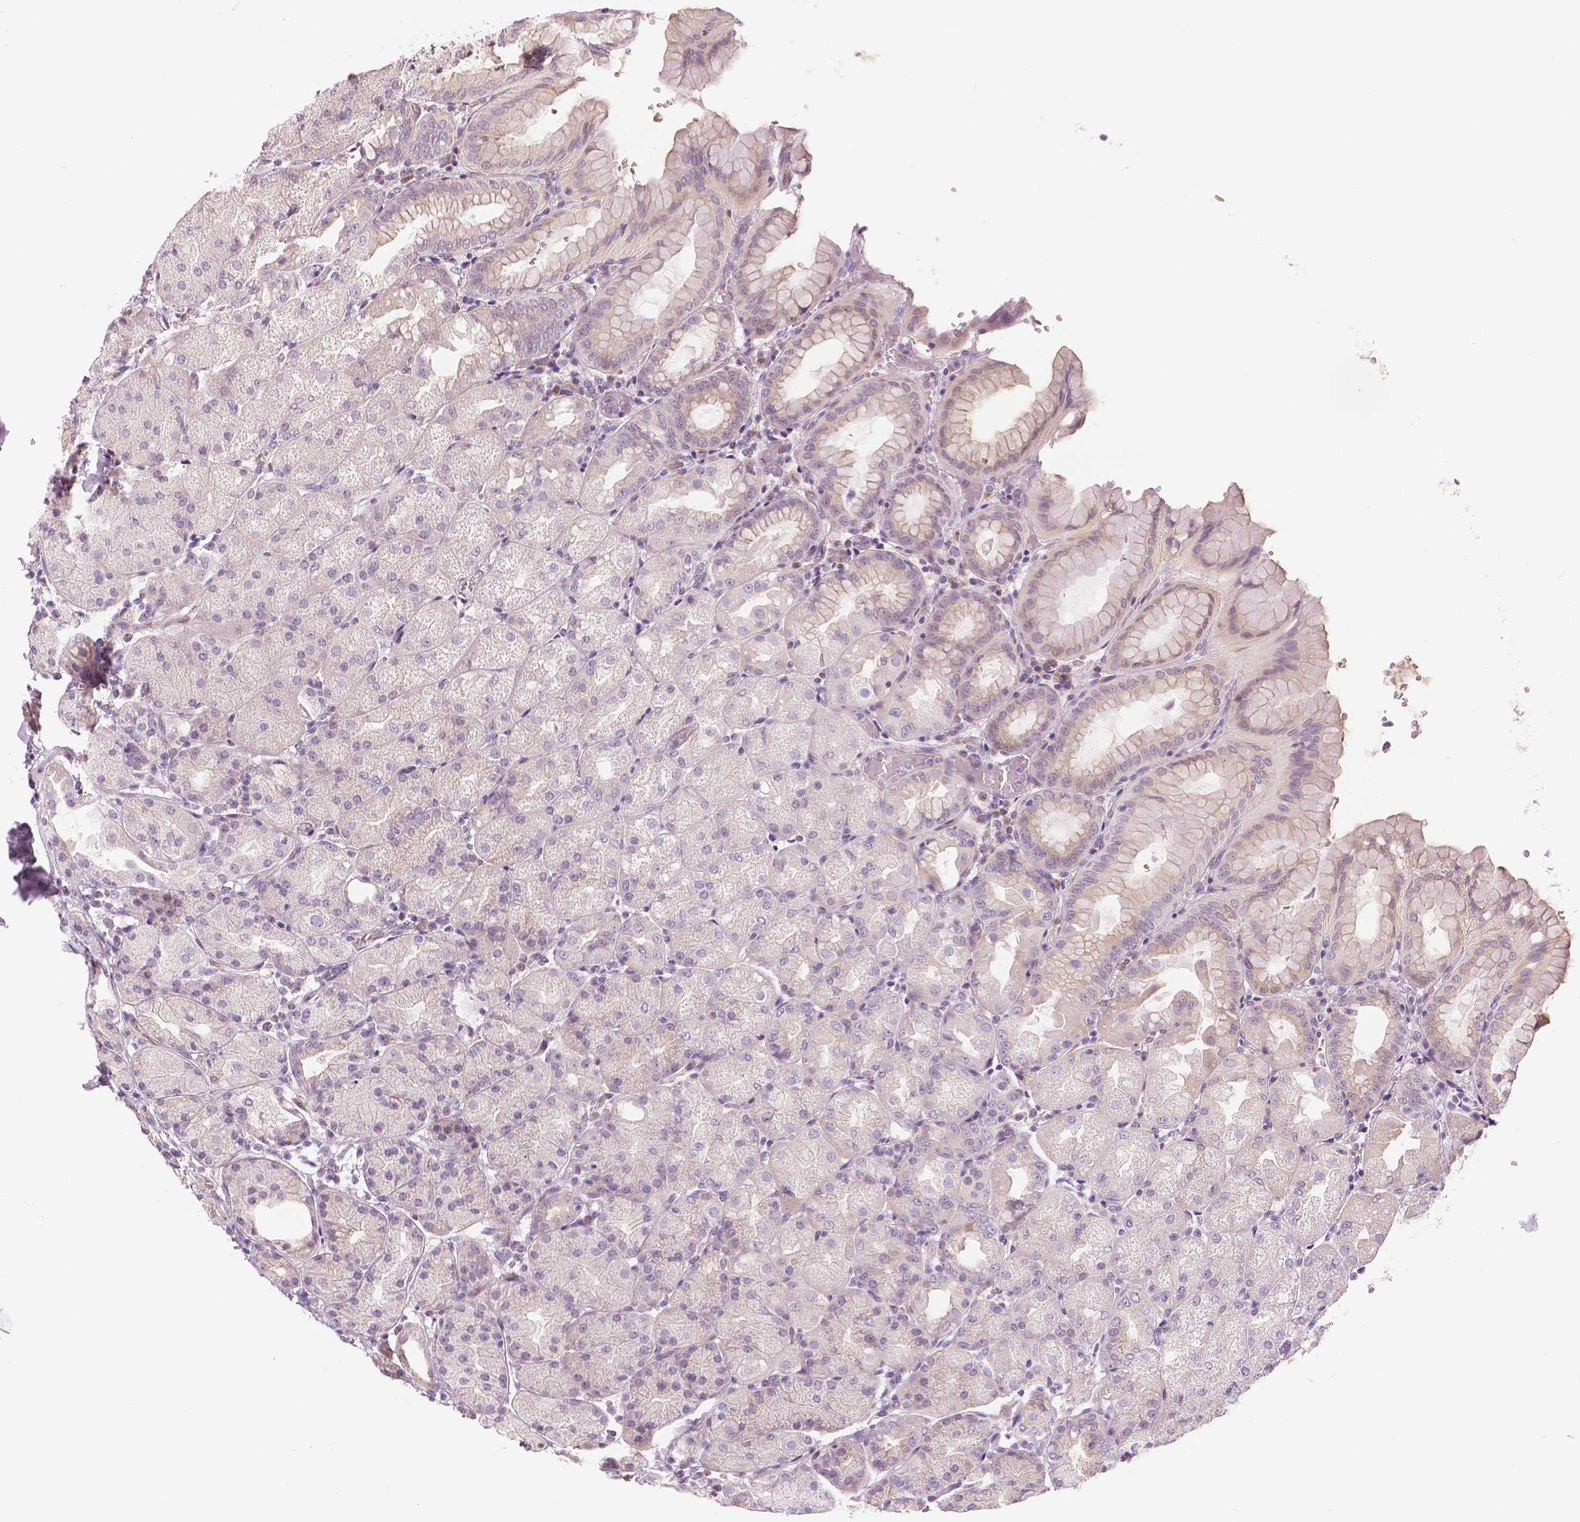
{"staining": {"intensity": "weak", "quantity": "<25%", "location": "cytoplasmic/membranous"}, "tissue": "stomach", "cell_type": "Glandular cells", "image_type": "normal", "snomed": [{"axis": "morphology", "description": "Normal tissue, NOS"}, {"axis": "topography", "description": "Stomach, upper"}, {"axis": "topography", "description": "Stomach"}, {"axis": "topography", "description": "Stomach, lower"}], "caption": "Micrograph shows no protein expression in glandular cells of unremarkable stomach.", "gene": "SLC24A1", "patient": {"sex": "male", "age": 62}}